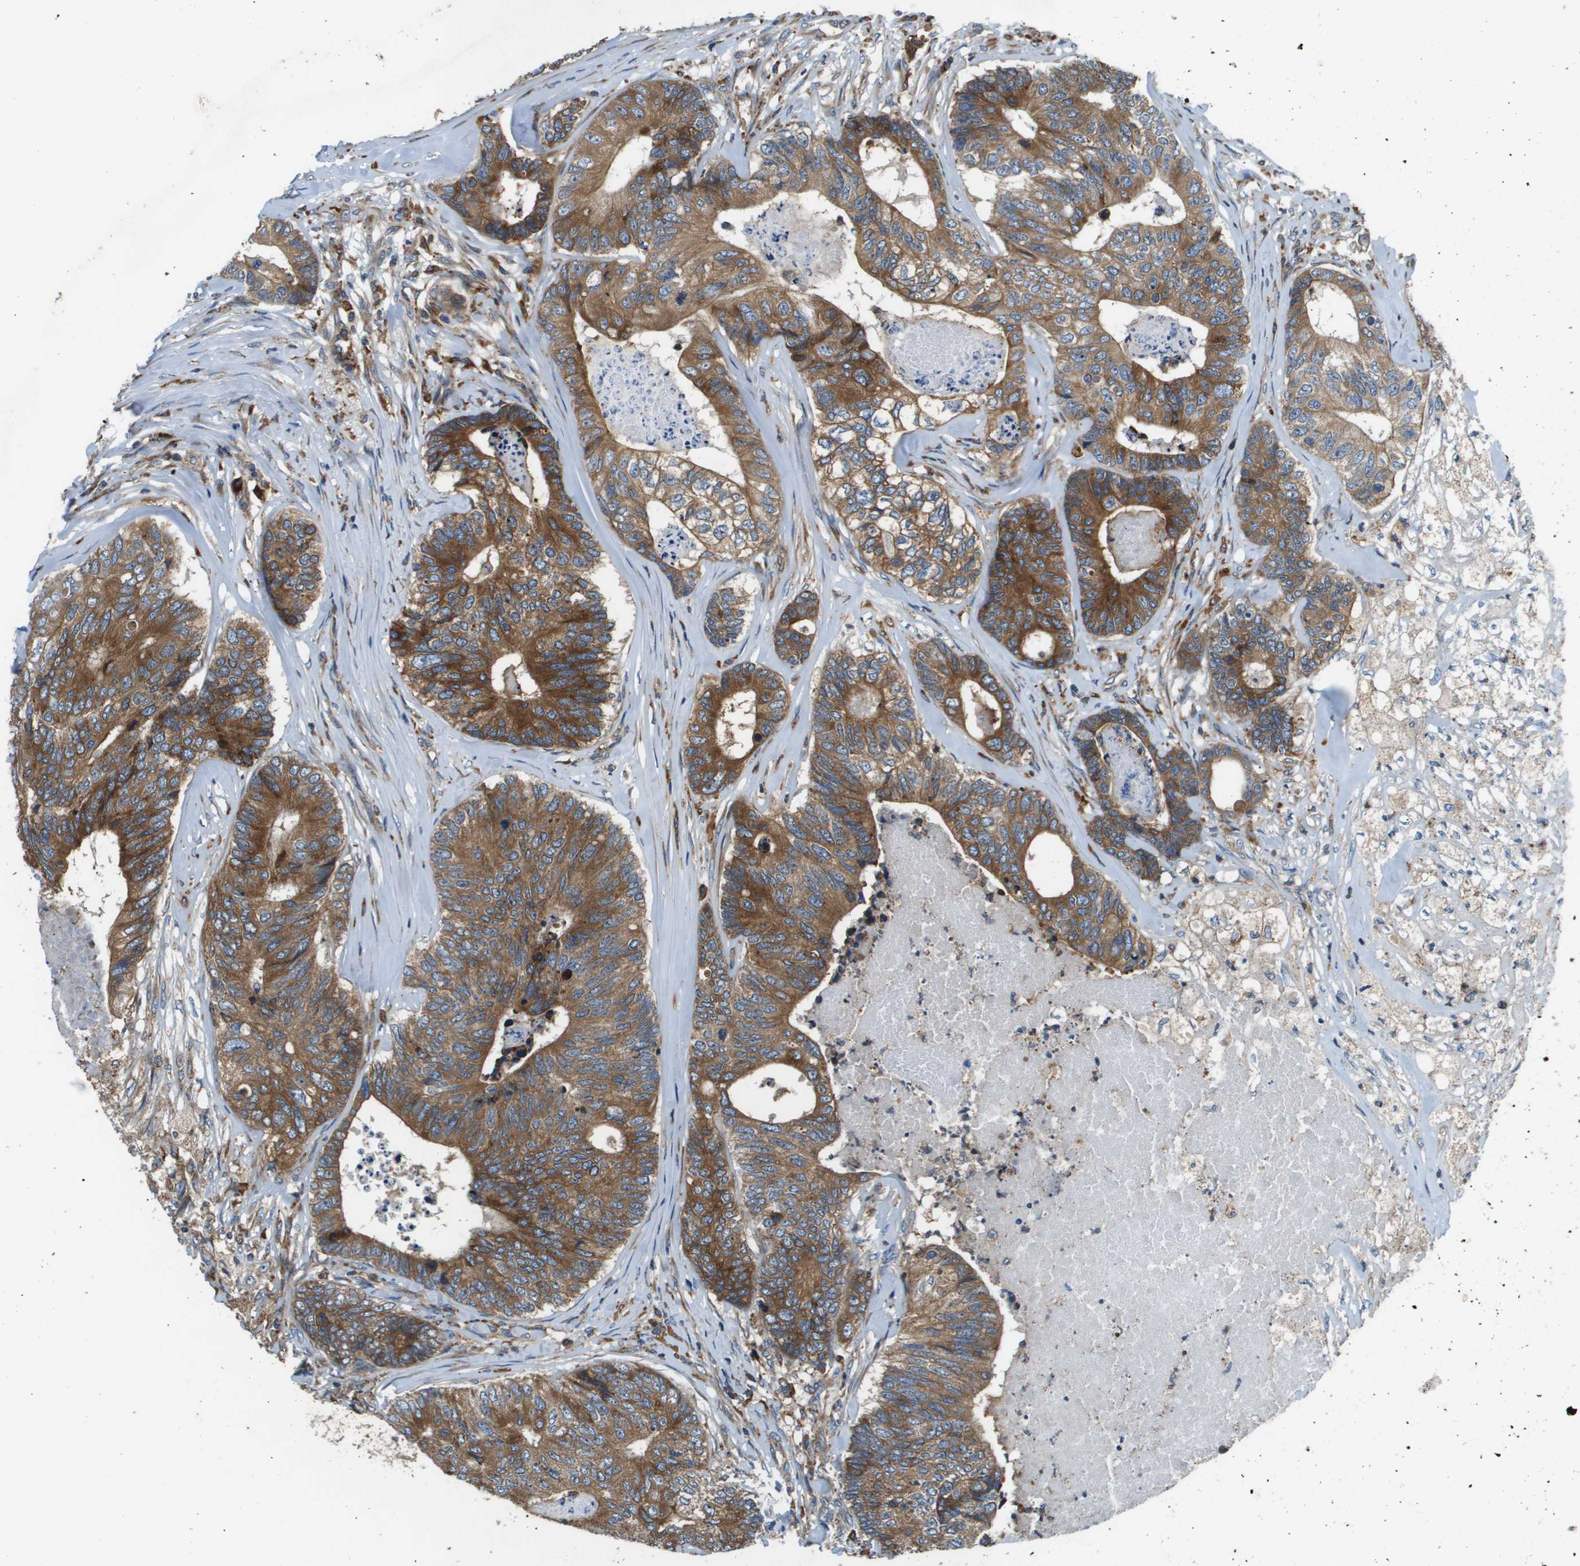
{"staining": {"intensity": "moderate", "quantity": ">75%", "location": "cytoplasmic/membranous"}, "tissue": "colorectal cancer", "cell_type": "Tumor cells", "image_type": "cancer", "snomed": [{"axis": "morphology", "description": "Adenocarcinoma, NOS"}, {"axis": "topography", "description": "Colon"}], "caption": "High-power microscopy captured an immunohistochemistry (IHC) image of adenocarcinoma (colorectal), revealing moderate cytoplasmic/membranous expression in approximately >75% of tumor cells.", "gene": "CNPY3", "patient": {"sex": "female", "age": 67}}